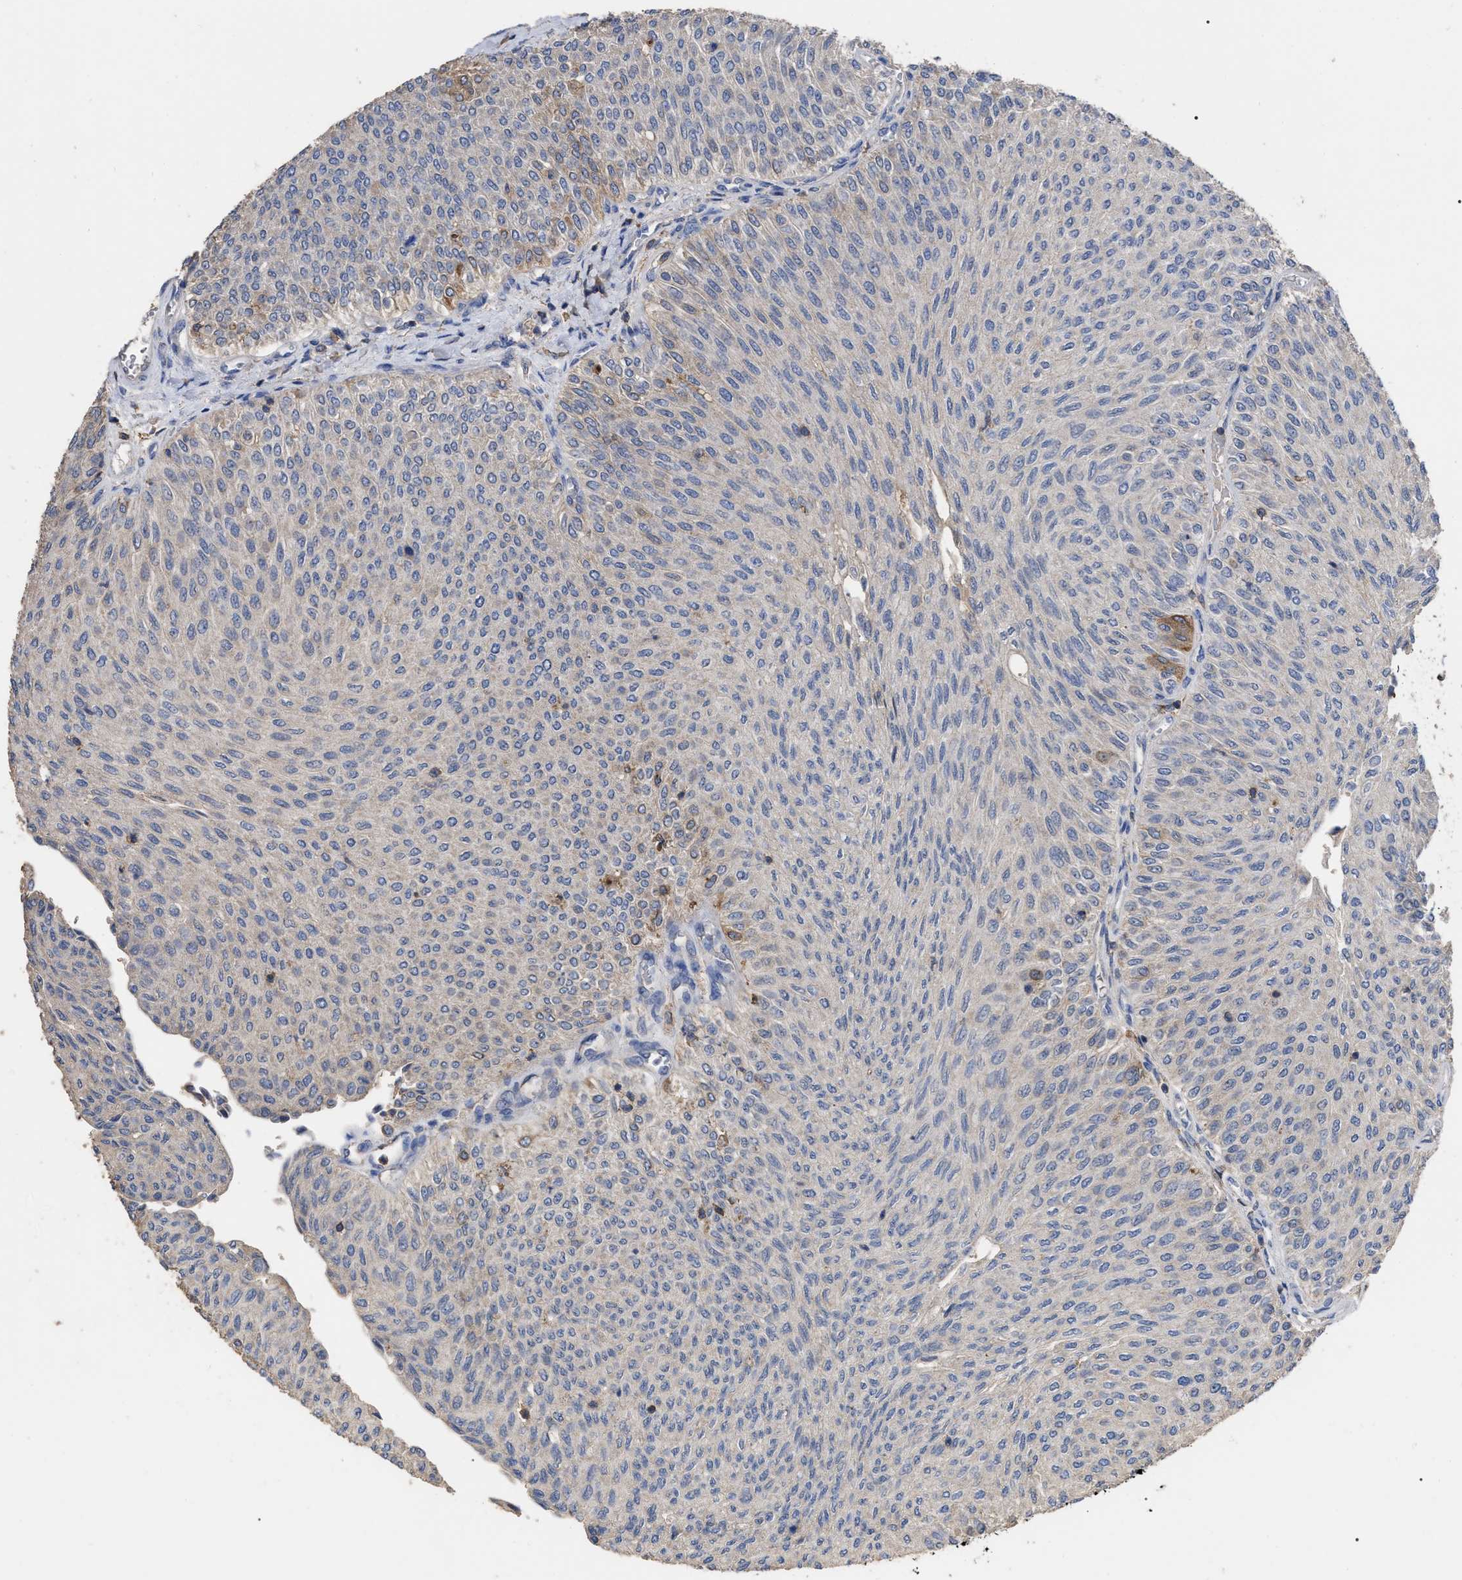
{"staining": {"intensity": "negative", "quantity": "none", "location": "none"}, "tissue": "urothelial cancer", "cell_type": "Tumor cells", "image_type": "cancer", "snomed": [{"axis": "morphology", "description": "Urothelial carcinoma, Low grade"}, {"axis": "topography", "description": "Urinary bladder"}], "caption": "High power microscopy micrograph of an immunohistochemistry (IHC) histopathology image of urothelial cancer, revealing no significant expression in tumor cells.", "gene": "GPR179", "patient": {"sex": "male", "age": 78}}